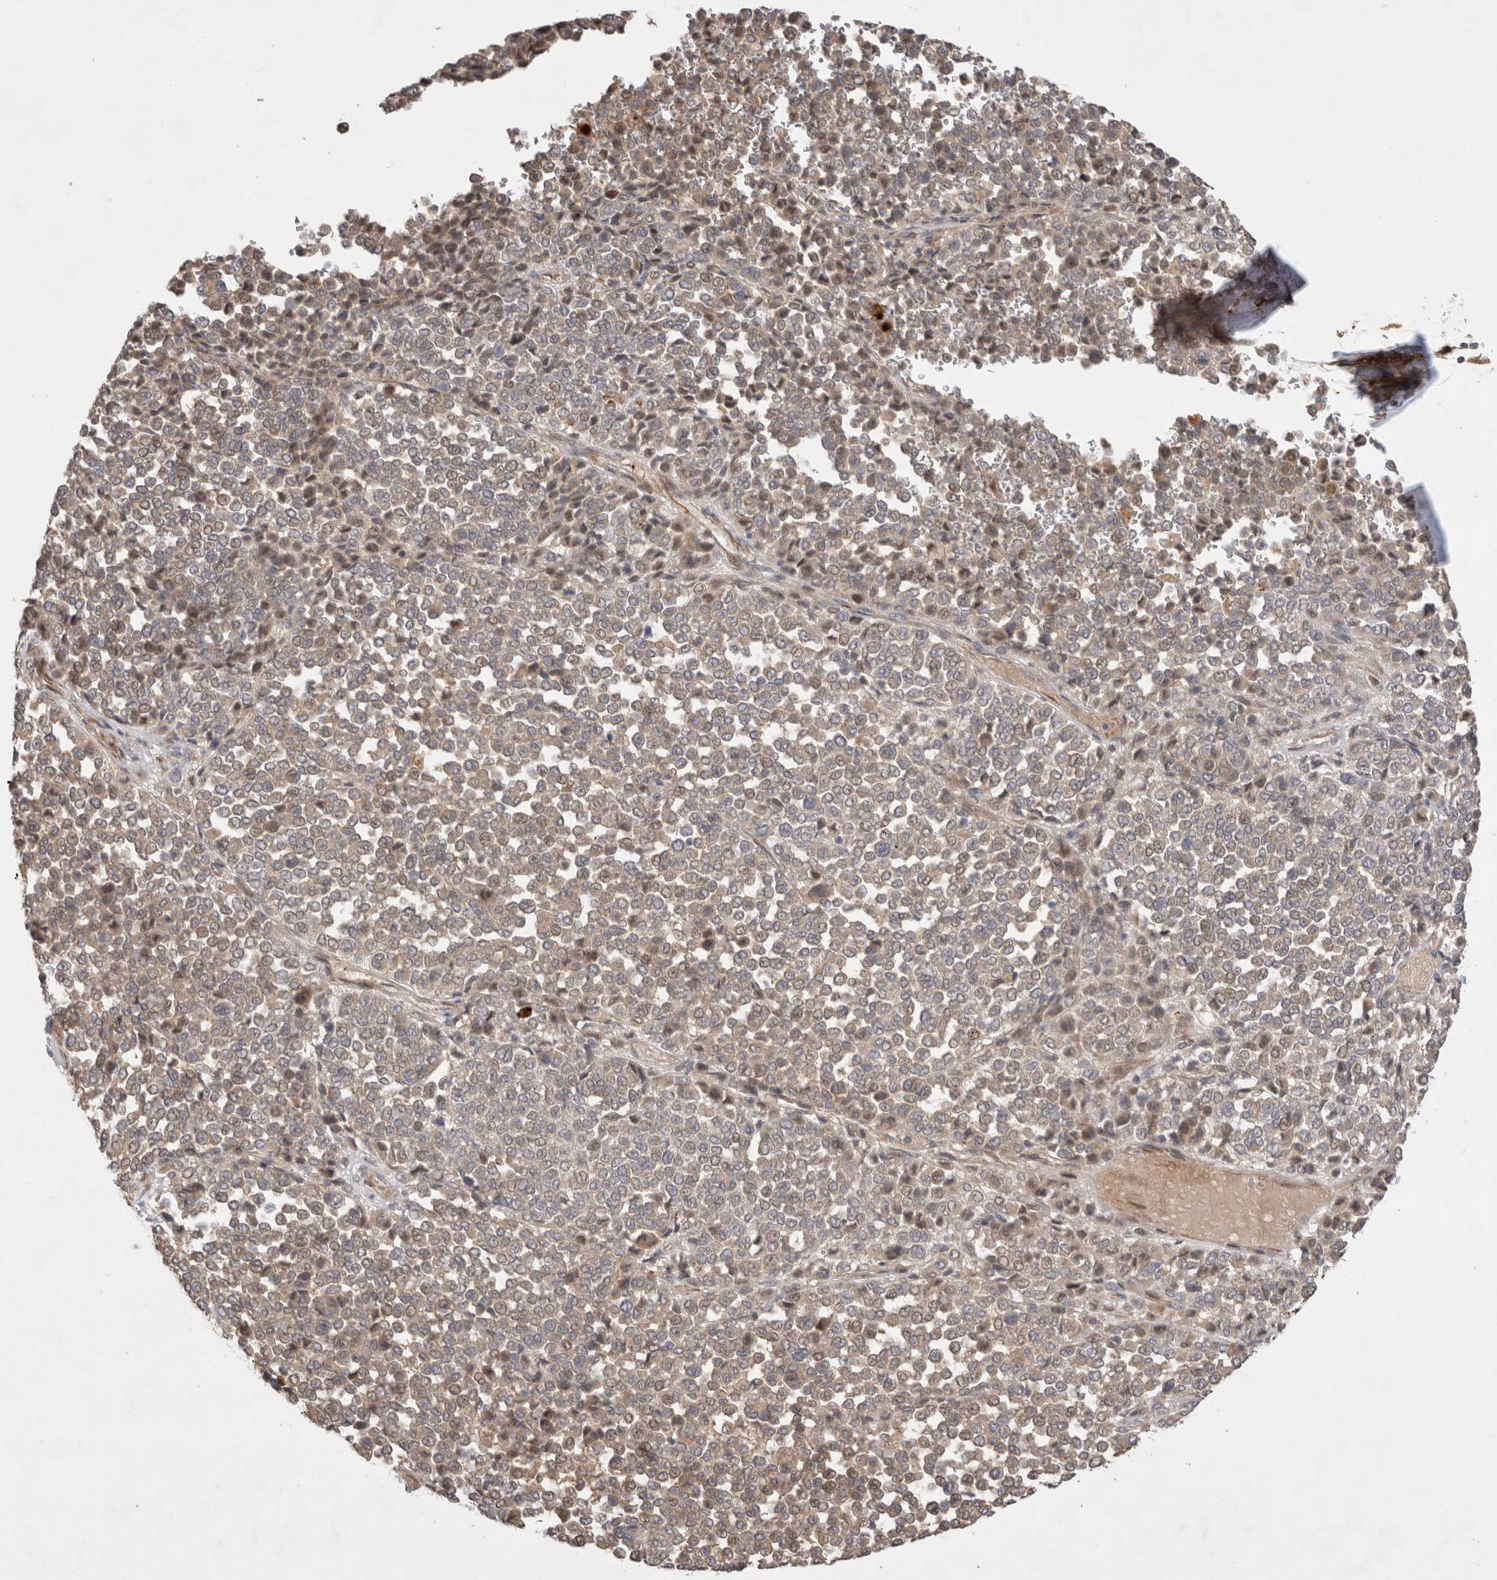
{"staining": {"intensity": "weak", "quantity": "<25%", "location": "cytoplasmic/membranous"}, "tissue": "melanoma", "cell_type": "Tumor cells", "image_type": "cancer", "snomed": [{"axis": "morphology", "description": "Malignant melanoma, Metastatic site"}, {"axis": "topography", "description": "Pancreas"}], "caption": "An IHC histopathology image of malignant melanoma (metastatic site) is shown. There is no staining in tumor cells of malignant melanoma (metastatic site). The staining is performed using DAB brown chromogen with nuclei counter-stained in using hematoxylin.", "gene": "NMU", "patient": {"sex": "female", "age": 30}}